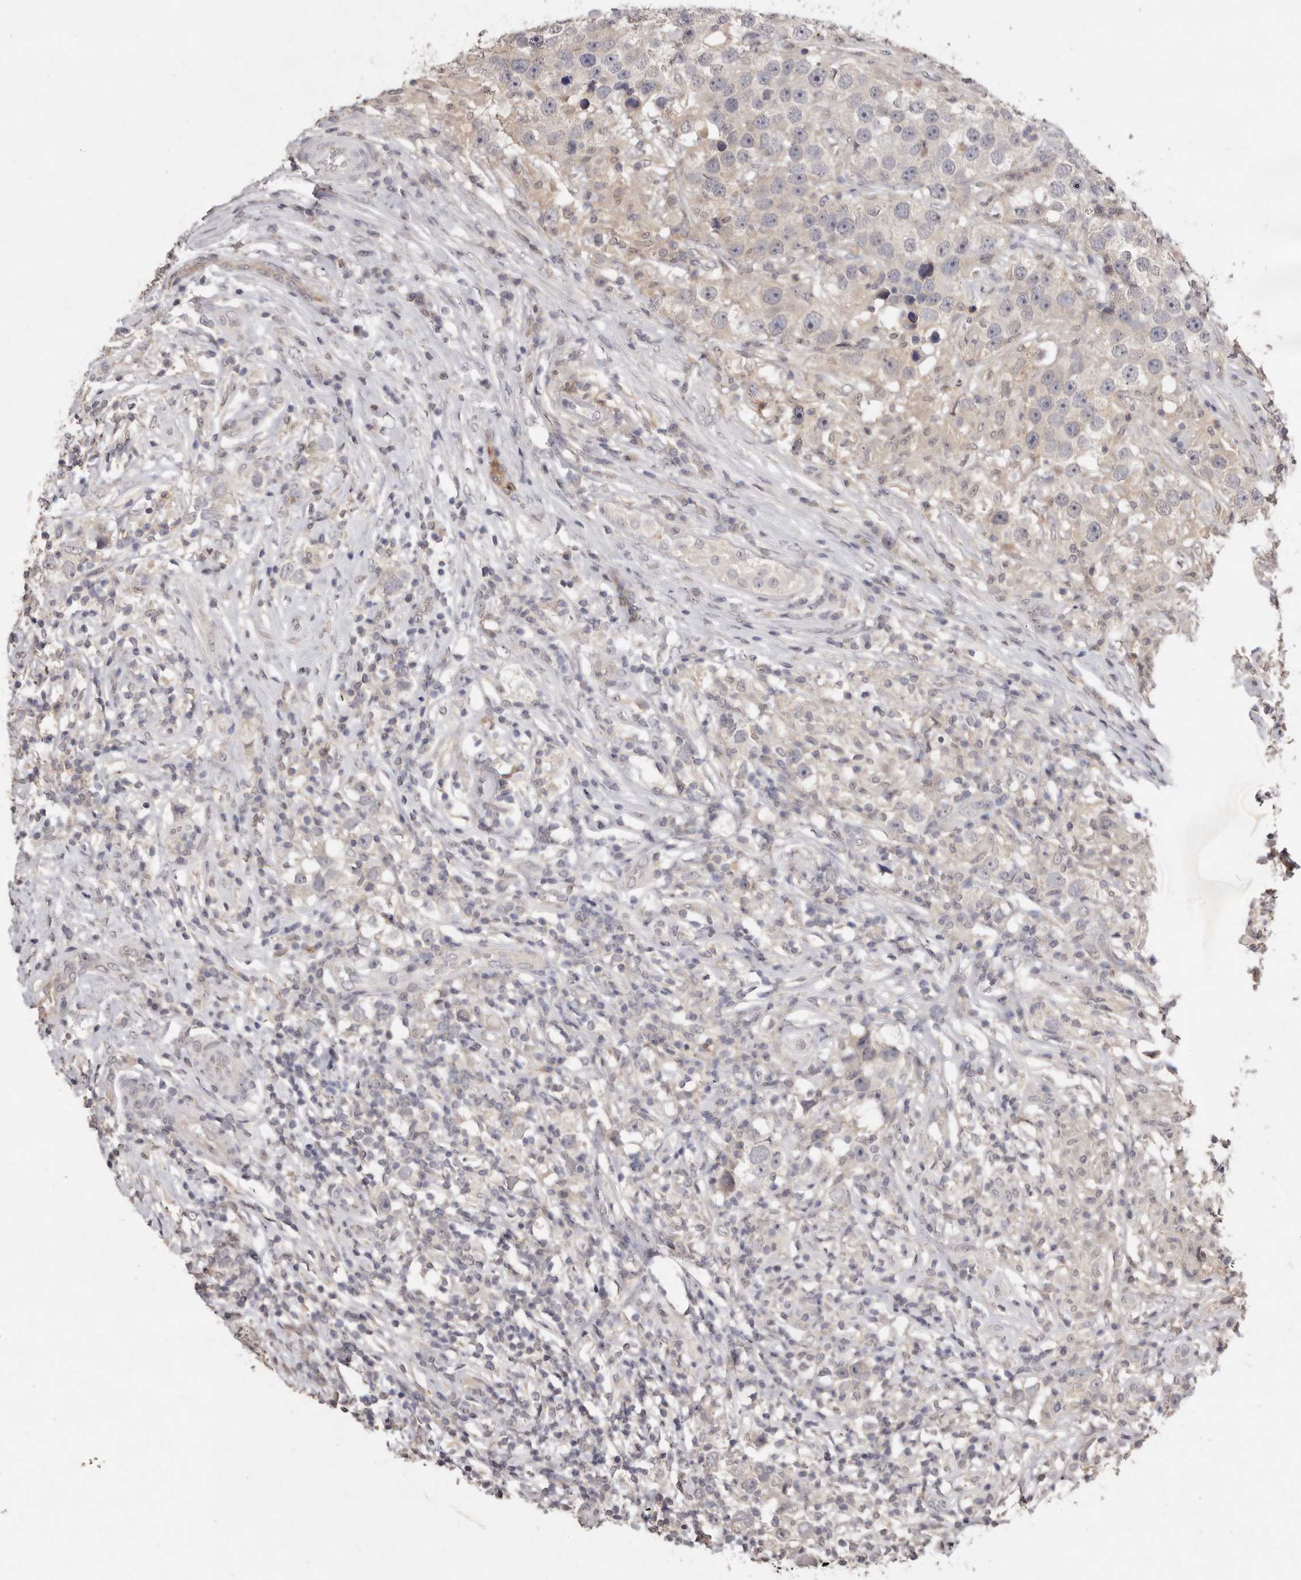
{"staining": {"intensity": "weak", "quantity": "<25%", "location": "cytoplasmic/membranous"}, "tissue": "testis cancer", "cell_type": "Tumor cells", "image_type": "cancer", "snomed": [{"axis": "morphology", "description": "Seminoma, NOS"}, {"axis": "topography", "description": "Testis"}], "caption": "This is an immunohistochemistry (IHC) histopathology image of testis cancer (seminoma). There is no staining in tumor cells.", "gene": "SULT1E1", "patient": {"sex": "male", "age": 49}}